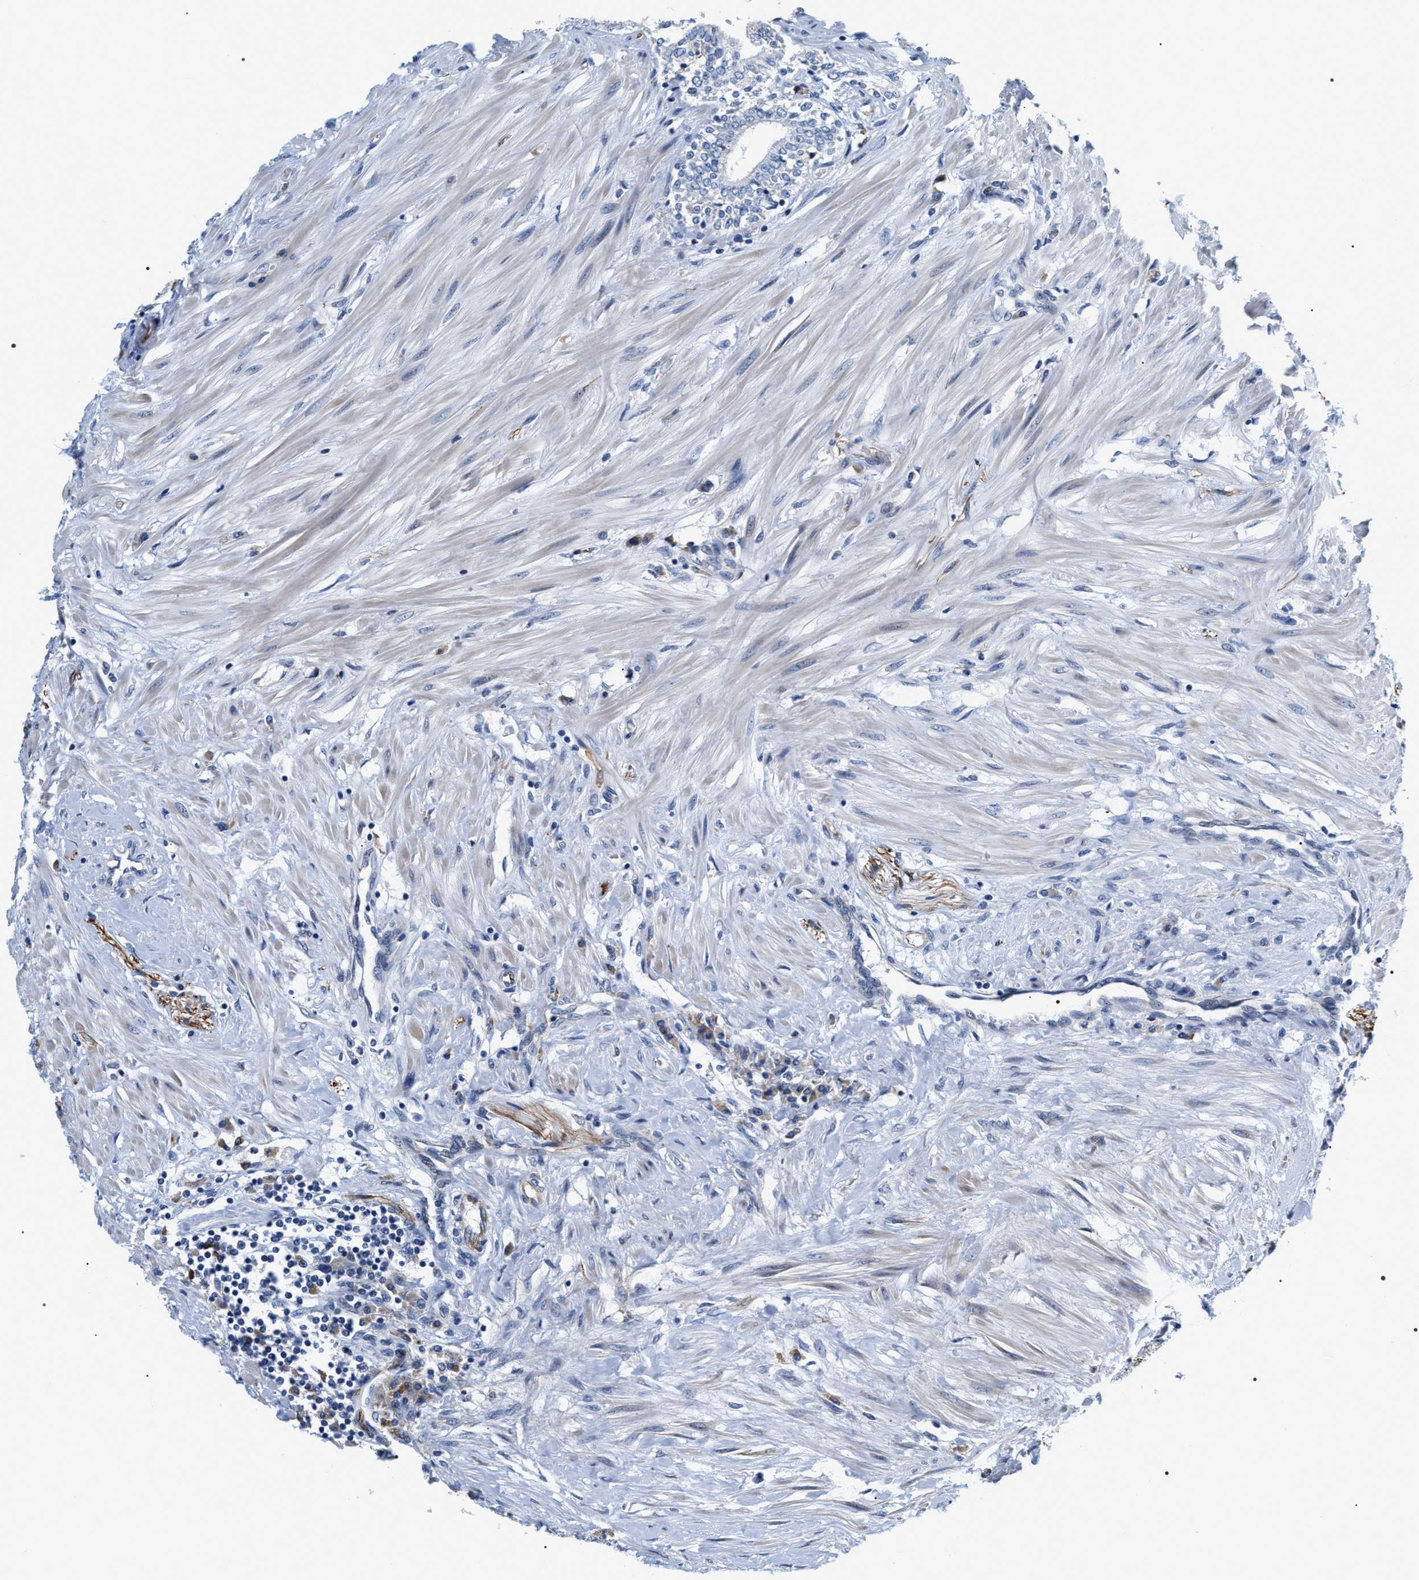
{"staining": {"intensity": "negative", "quantity": "none", "location": "none"}, "tissue": "seminal vesicle", "cell_type": "Glandular cells", "image_type": "normal", "snomed": [{"axis": "morphology", "description": "Normal tissue, NOS"}, {"axis": "morphology", "description": "Adenocarcinoma, High grade"}, {"axis": "topography", "description": "Prostate"}, {"axis": "topography", "description": "Seminal veicle"}], "caption": "The photomicrograph reveals no significant staining in glandular cells of seminal vesicle. (Stains: DAB (3,3'-diaminobenzidine) IHC with hematoxylin counter stain, Microscopy: brightfield microscopy at high magnification).", "gene": "PKD1L1", "patient": {"sex": "male", "age": 55}}